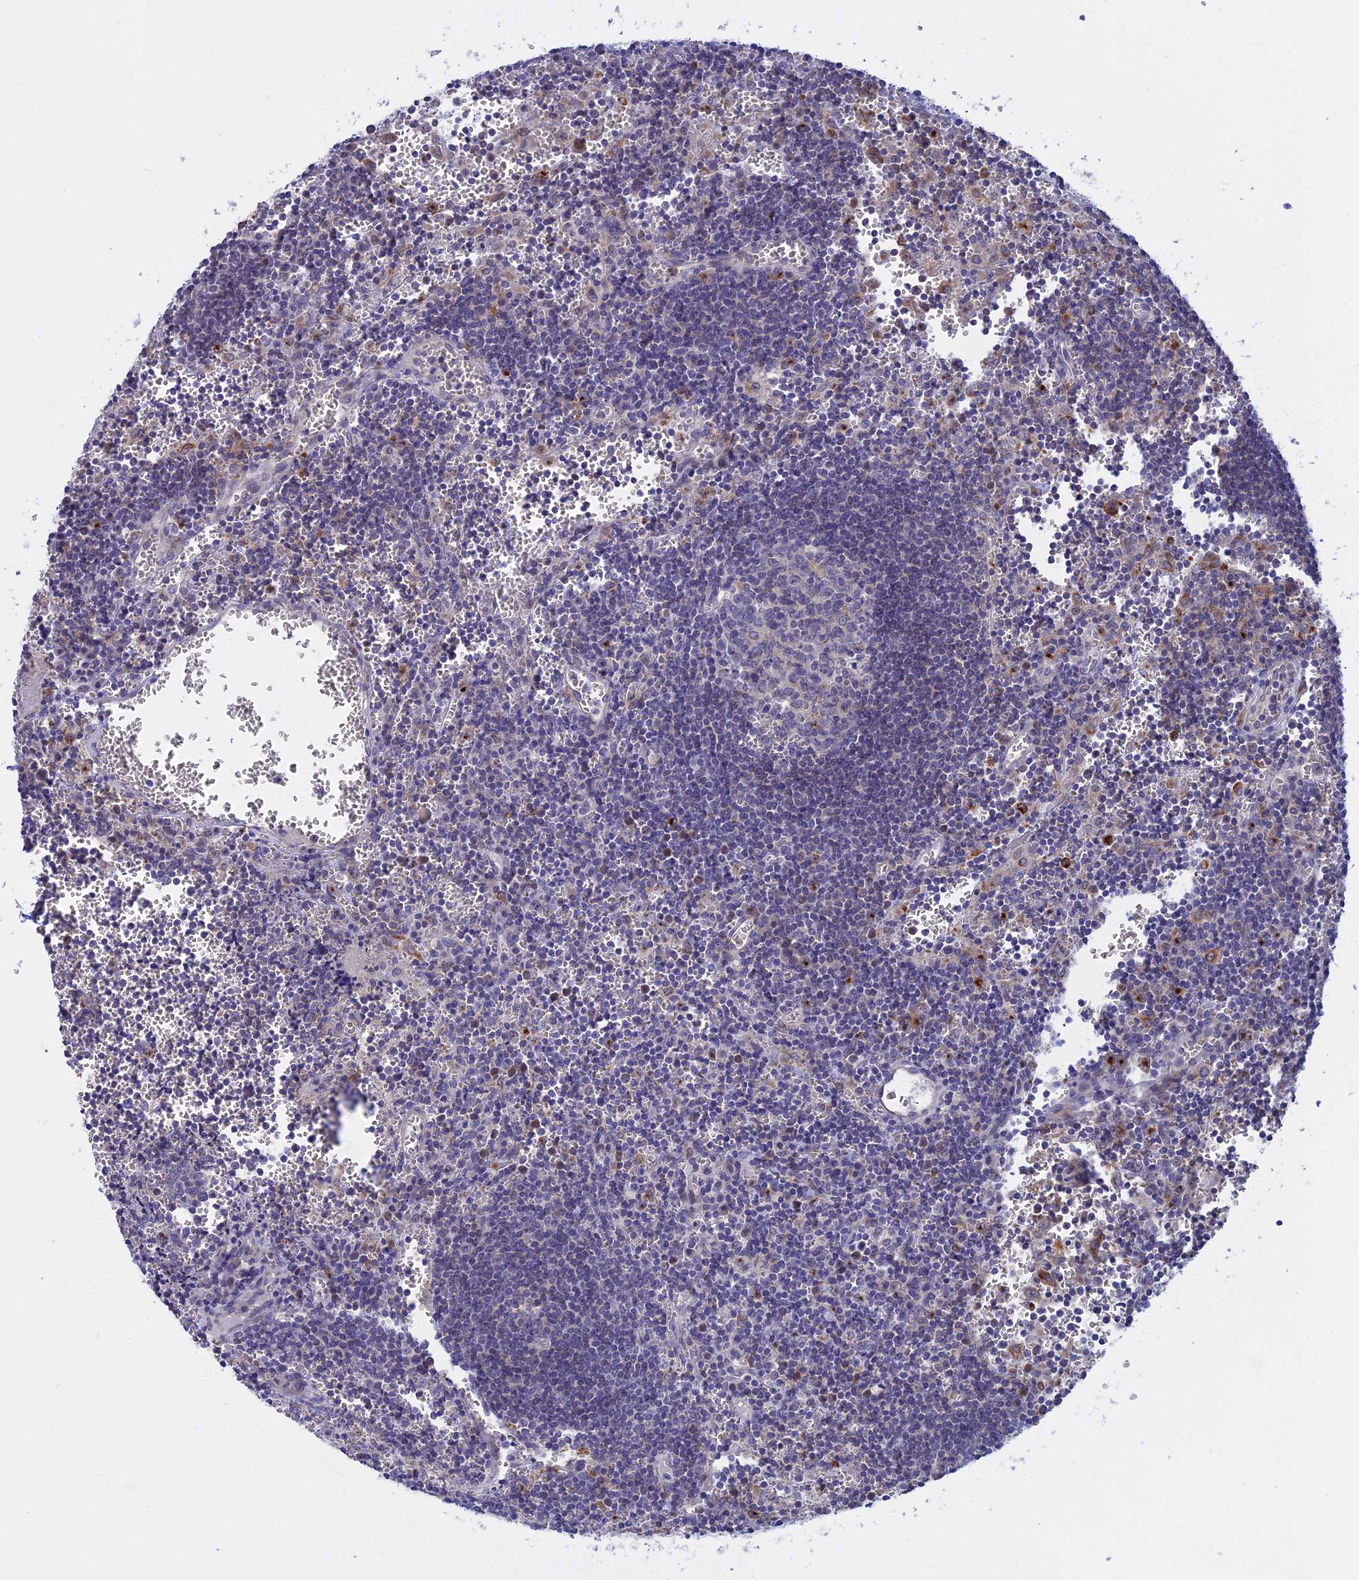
{"staining": {"intensity": "negative", "quantity": "none", "location": "none"}, "tissue": "lymph node", "cell_type": "Germinal center cells", "image_type": "normal", "snomed": [{"axis": "morphology", "description": "Normal tissue, NOS"}, {"axis": "topography", "description": "Lymph node"}], "caption": "IHC of benign lymph node displays no positivity in germinal center cells. The staining is performed using DAB (3,3'-diaminobenzidine) brown chromogen with nuclei counter-stained in using hematoxylin.", "gene": "SLC2A6", "patient": {"sex": "female", "age": 73}}